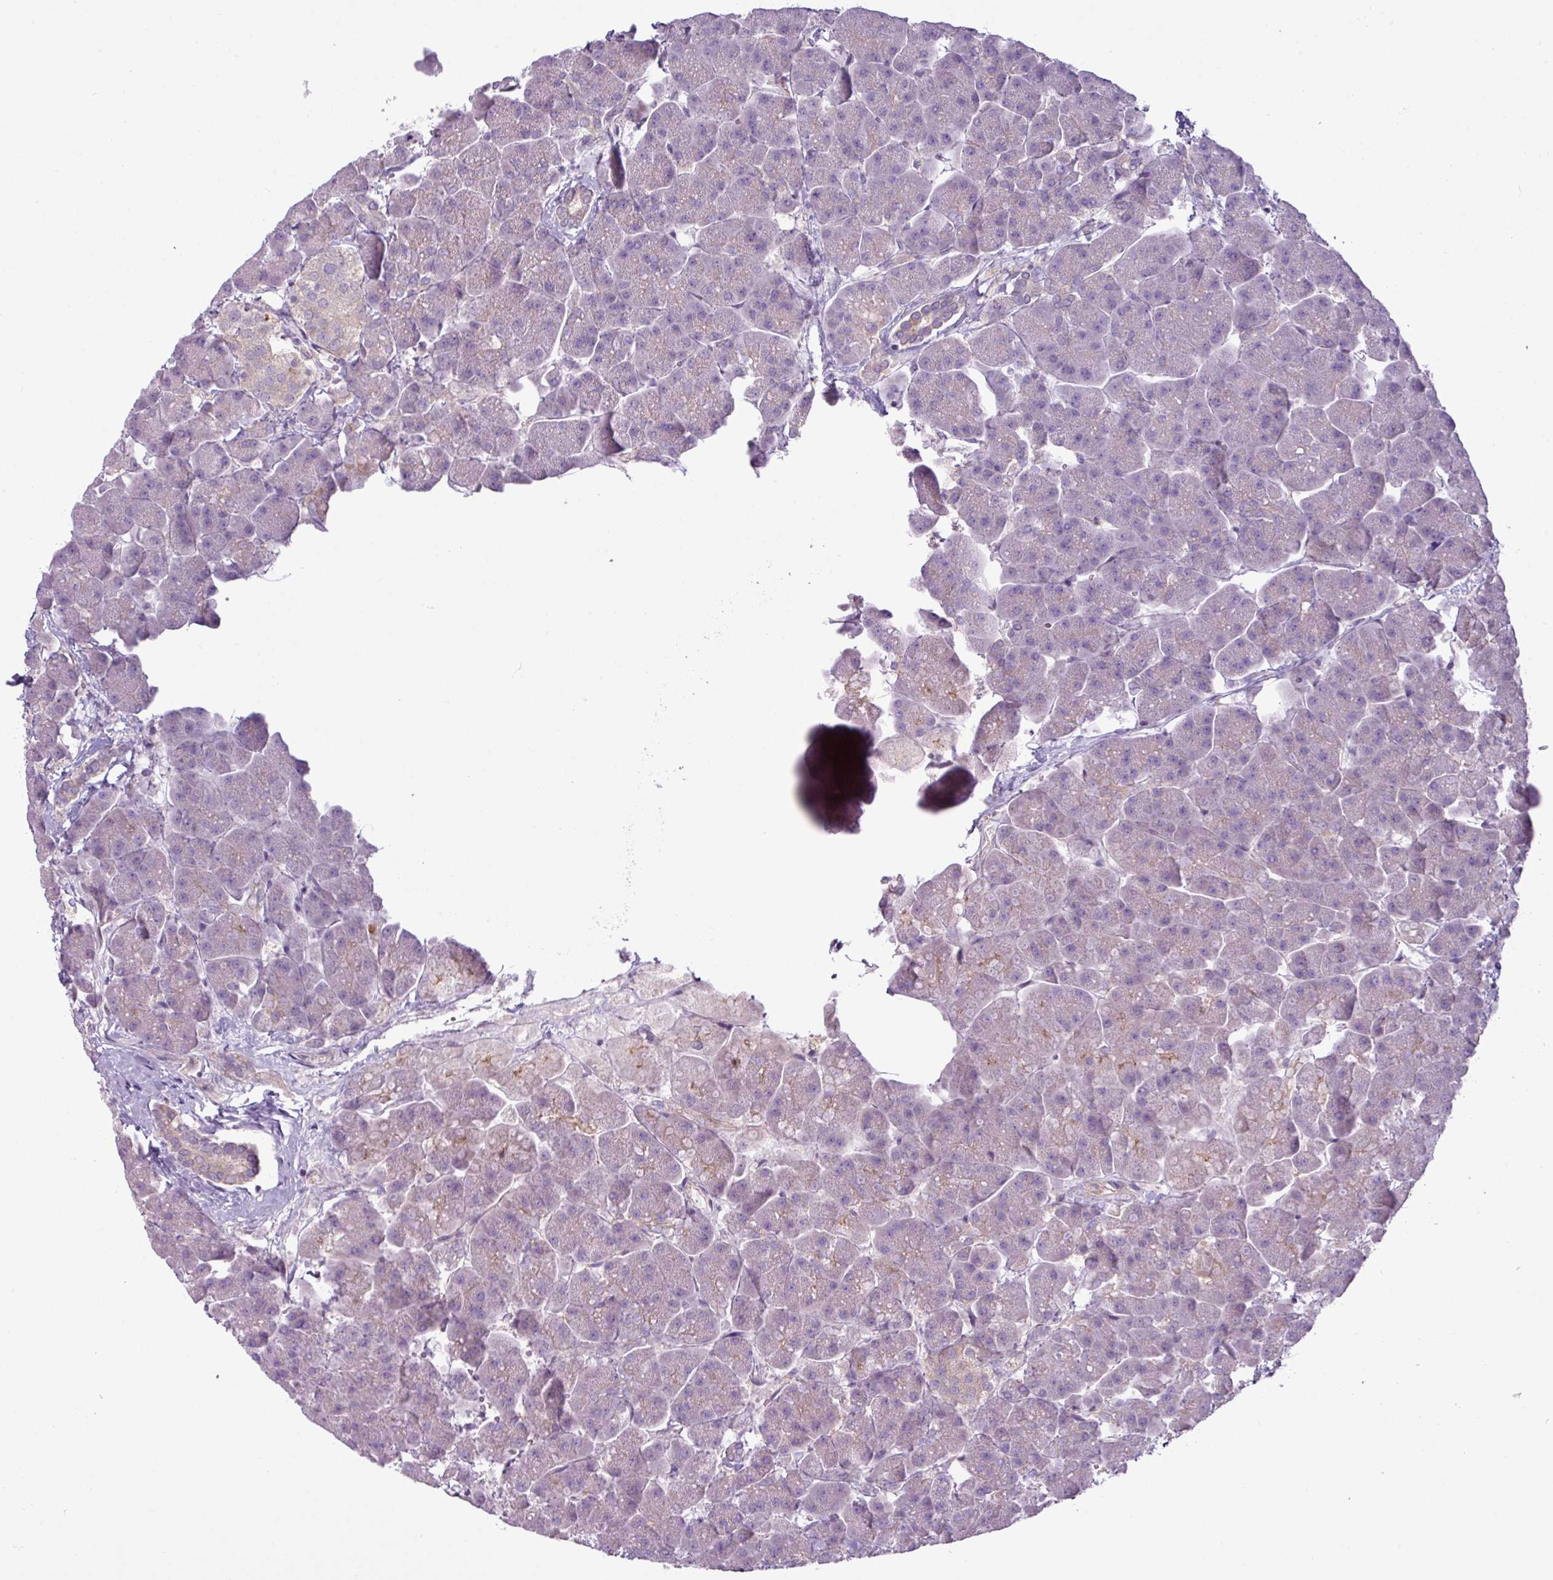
{"staining": {"intensity": "weak", "quantity": "<25%", "location": "cytoplasmic/membranous"}, "tissue": "pancreas", "cell_type": "Exocrine glandular cells", "image_type": "normal", "snomed": [{"axis": "morphology", "description": "Normal tissue, NOS"}, {"axis": "topography", "description": "Pancreas"}, {"axis": "topography", "description": "Peripheral nerve tissue"}], "caption": "This photomicrograph is of normal pancreas stained with immunohistochemistry (IHC) to label a protein in brown with the nuclei are counter-stained blue. There is no expression in exocrine glandular cells. Brightfield microscopy of immunohistochemistry stained with DAB (3,3'-diaminobenzidine) (brown) and hematoxylin (blue), captured at high magnification.", "gene": "CAMK2A", "patient": {"sex": "male", "age": 54}}